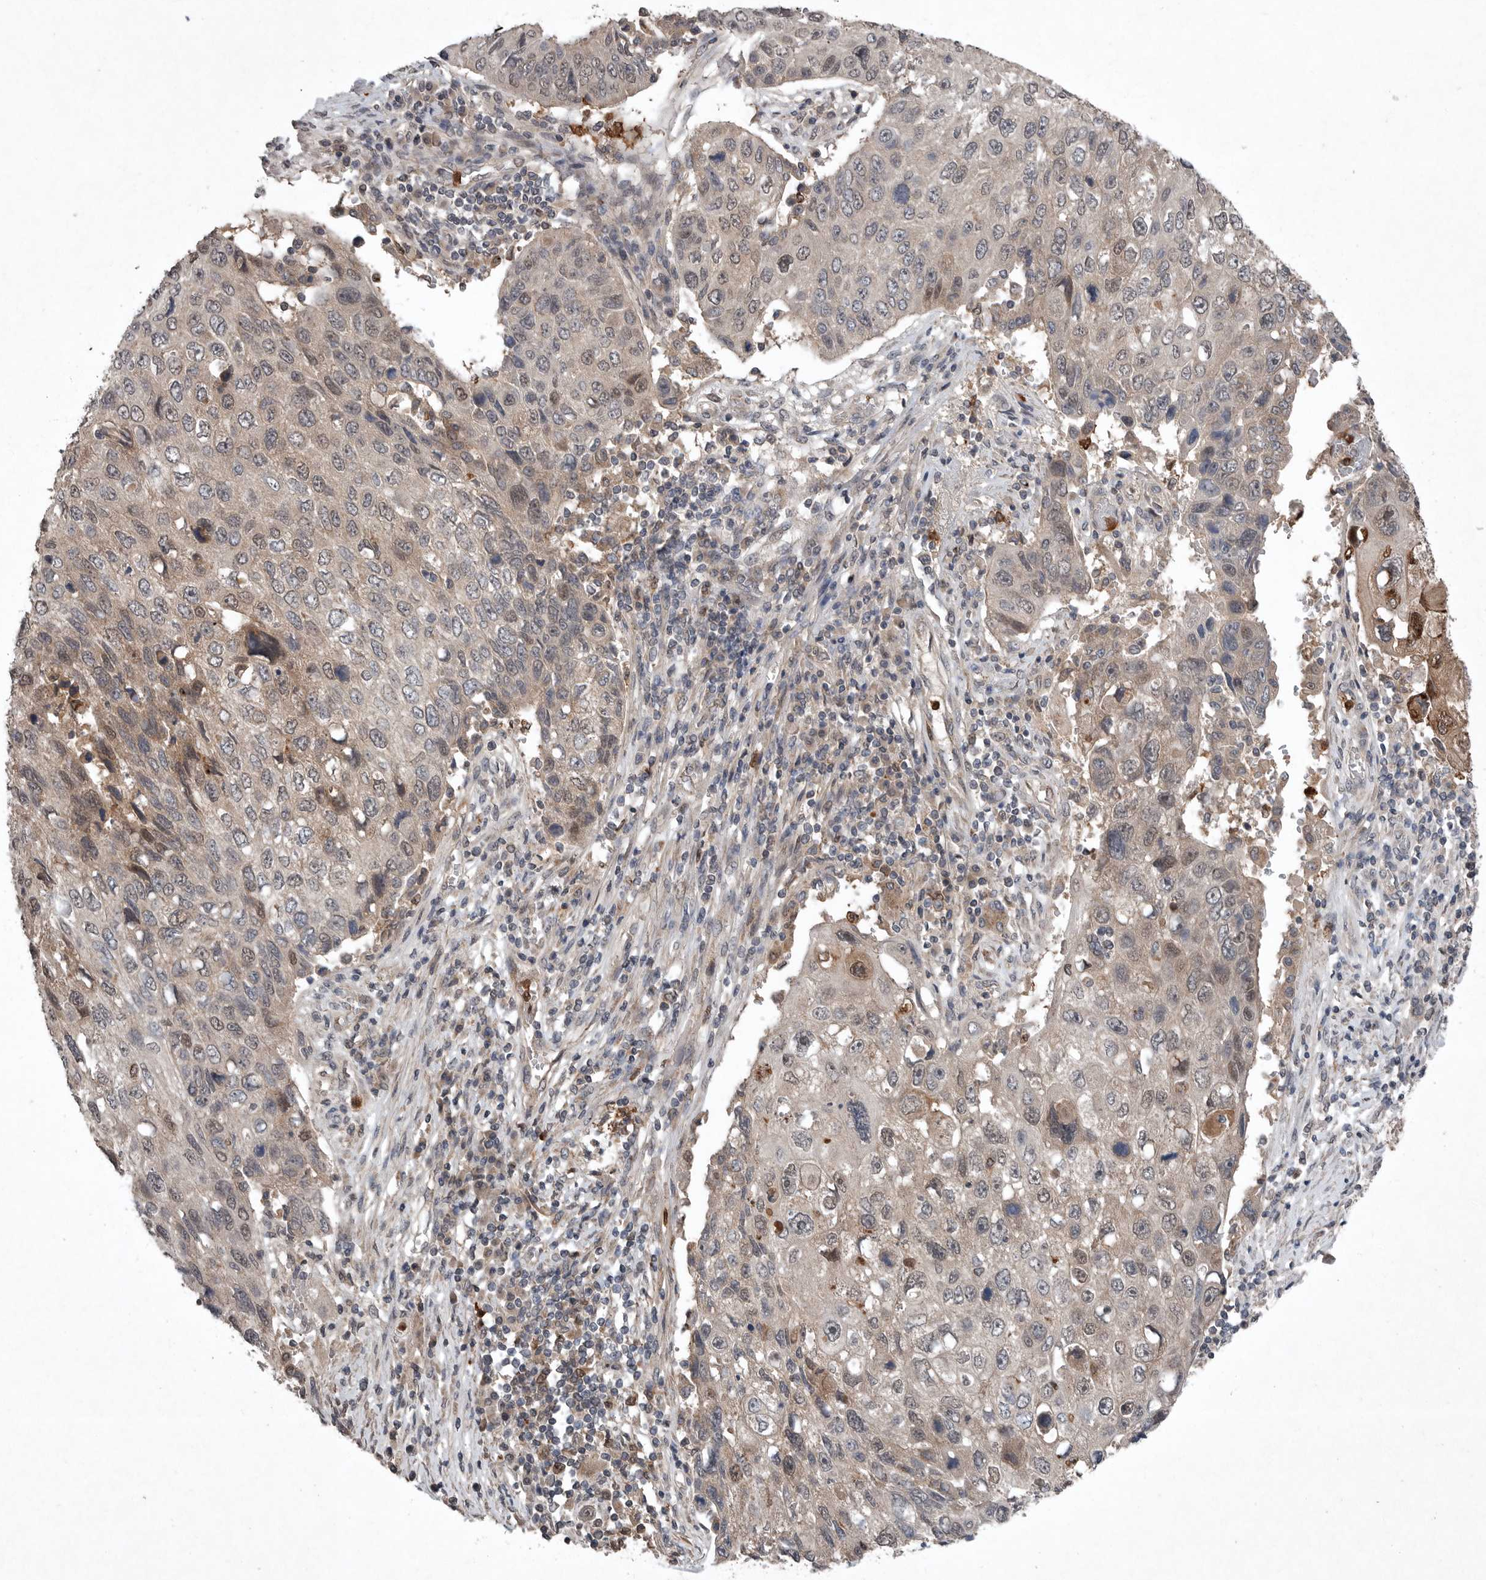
{"staining": {"intensity": "weak", "quantity": "<25%", "location": "cytoplasmic/membranous,nuclear"}, "tissue": "lung cancer", "cell_type": "Tumor cells", "image_type": "cancer", "snomed": [{"axis": "morphology", "description": "Squamous cell carcinoma, NOS"}, {"axis": "topography", "description": "Lung"}], "caption": "Immunohistochemistry photomicrograph of neoplastic tissue: human lung squamous cell carcinoma stained with DAB (3,3'-diaminobenzidine) shows no significant protein expression in tumor cells.", "gene": "SCP2", "patient": {"sex": "male", "age": 61}}